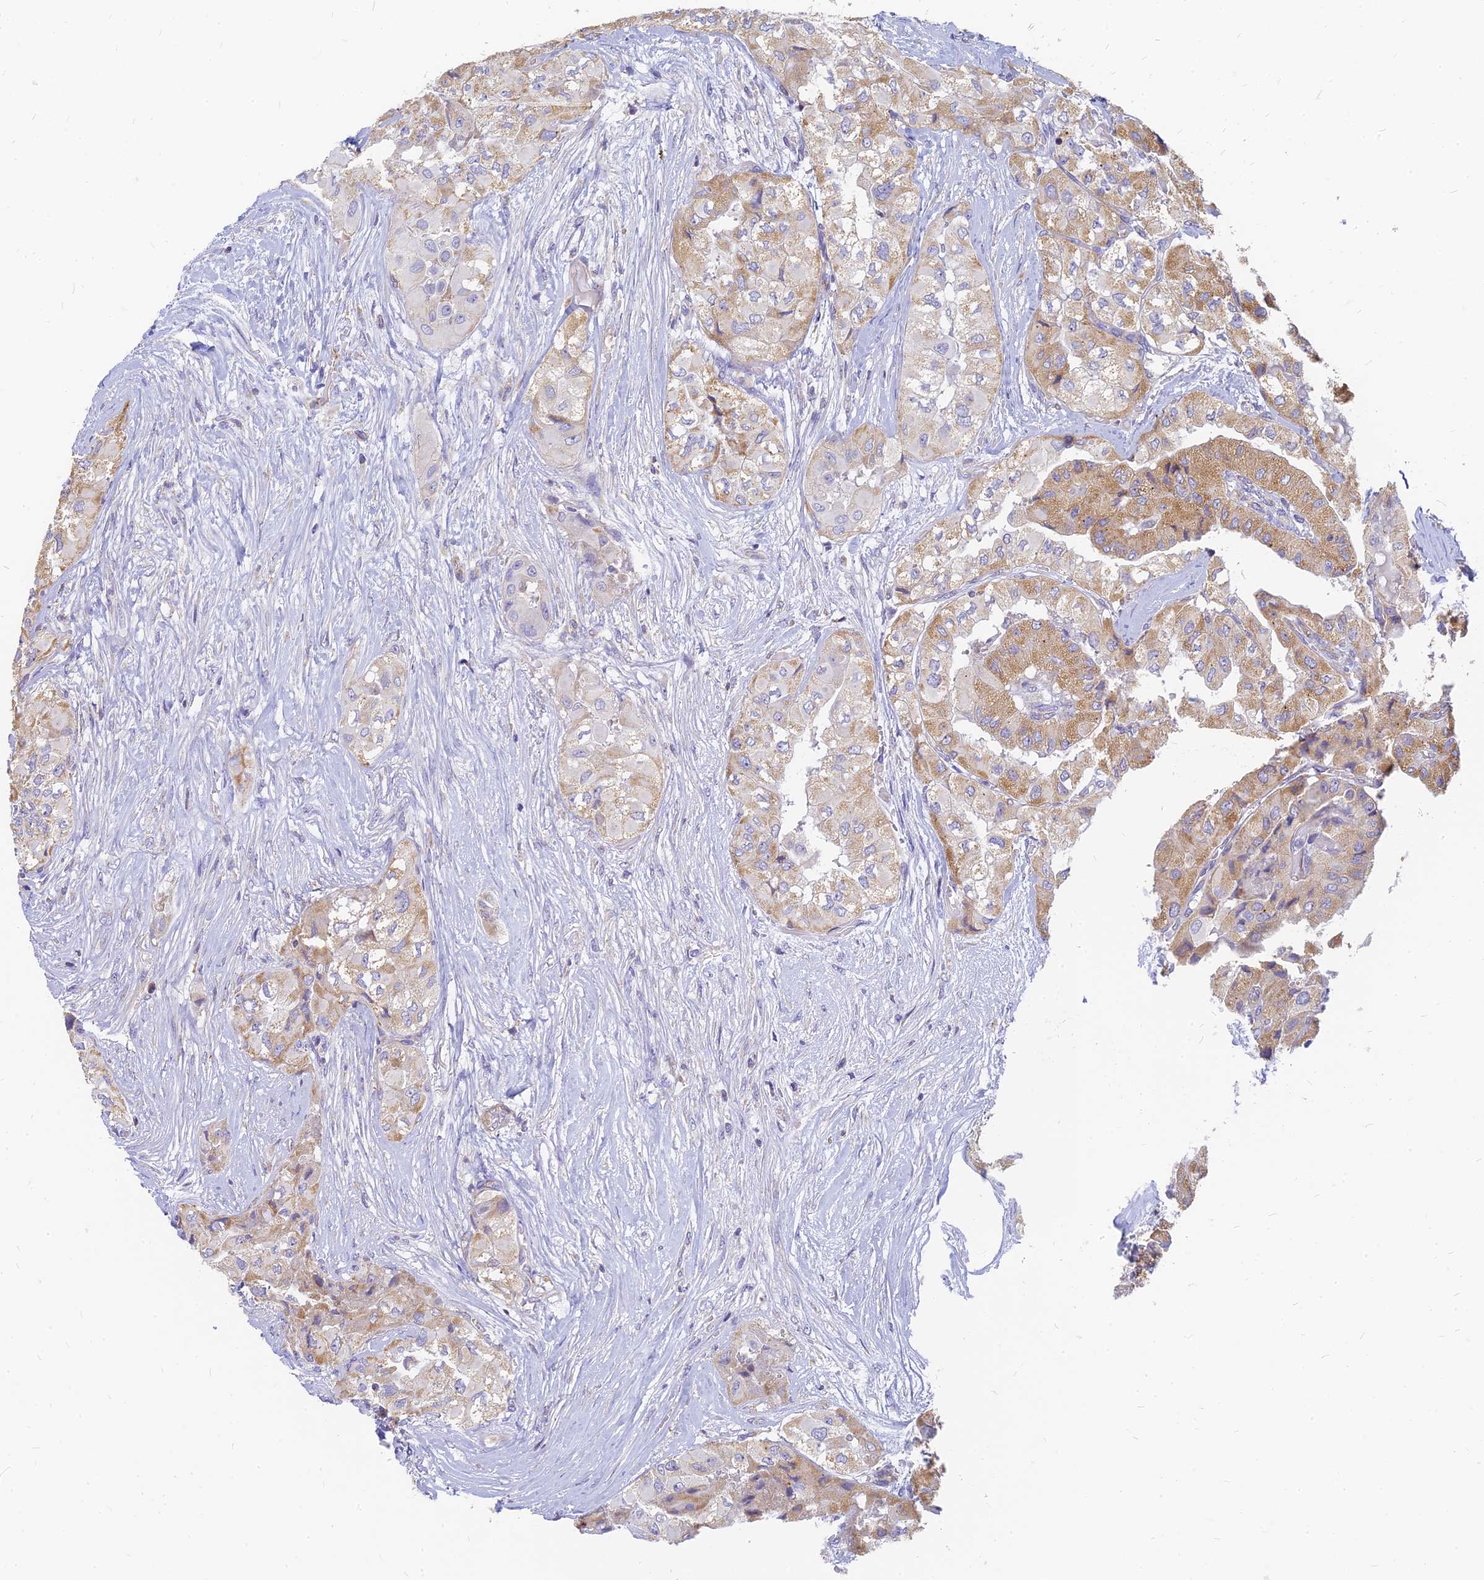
{"staining": {"intensity": "moderate", "quantity": ">75%", "location": "cytoplasmic/membranous"}, "tissue": "thyroid cancer", "cell_type": "Tumor cells", "image_type": "cancer", "snomed": [{"axis": "morphology", "description": "Papillary adenocarcinoma, NOS"}, {"axis": "topography", "description": "Thyroid gland"}], "caption": "This image exhibits immunohistochemistry staining of human thyroid papillary adenocarcinoma, with medium moderate cytoplasmic/membranous staining in about >75% of tumor cells.", "gene": "MRPL15", "patient": {"sex": "female", "age": 59}}